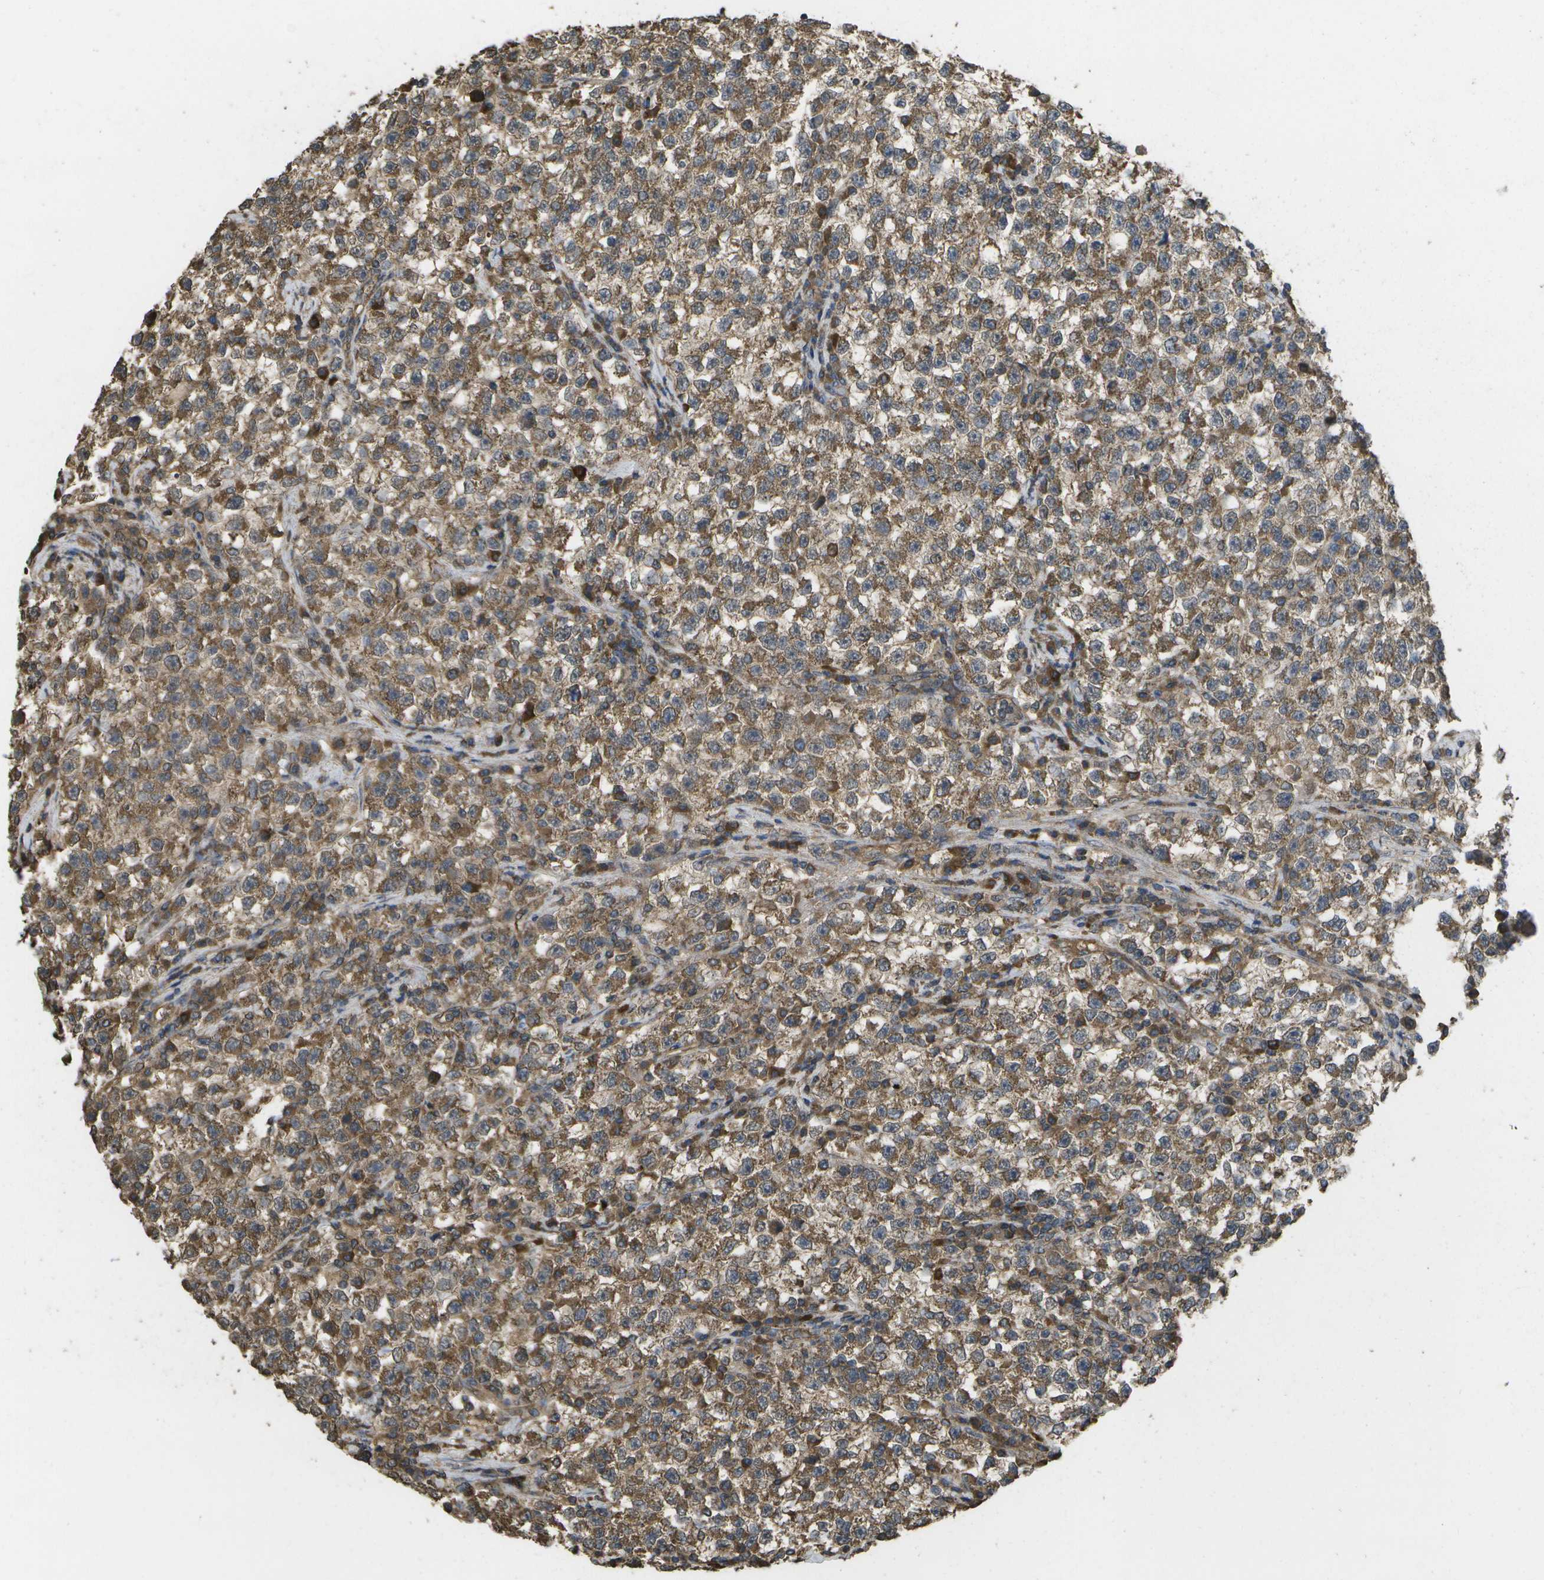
{"staining": {"intensity": "moderate", "quantity": ">75%", "location": "cytoplasmic/membranous"}, "tissue": "testis cancer", "cell_type": "Tumor cells", "image_type": "cancer", "snomed": [{"axis": "morphology", "description": "Seminoma, NOS"}, {"axis": "topography", "description": "Testis"}], "caption": "Seminoma (testis) stained with DAB (3,3'-diaminobenzidine) immunohistochemistry (IHC) displays medium levels of moderate cytoplasmic/membranous positivity in about >75% of tumor cells.", "gene": "SACS", "patient": {"sex": "male", "age": 22}}